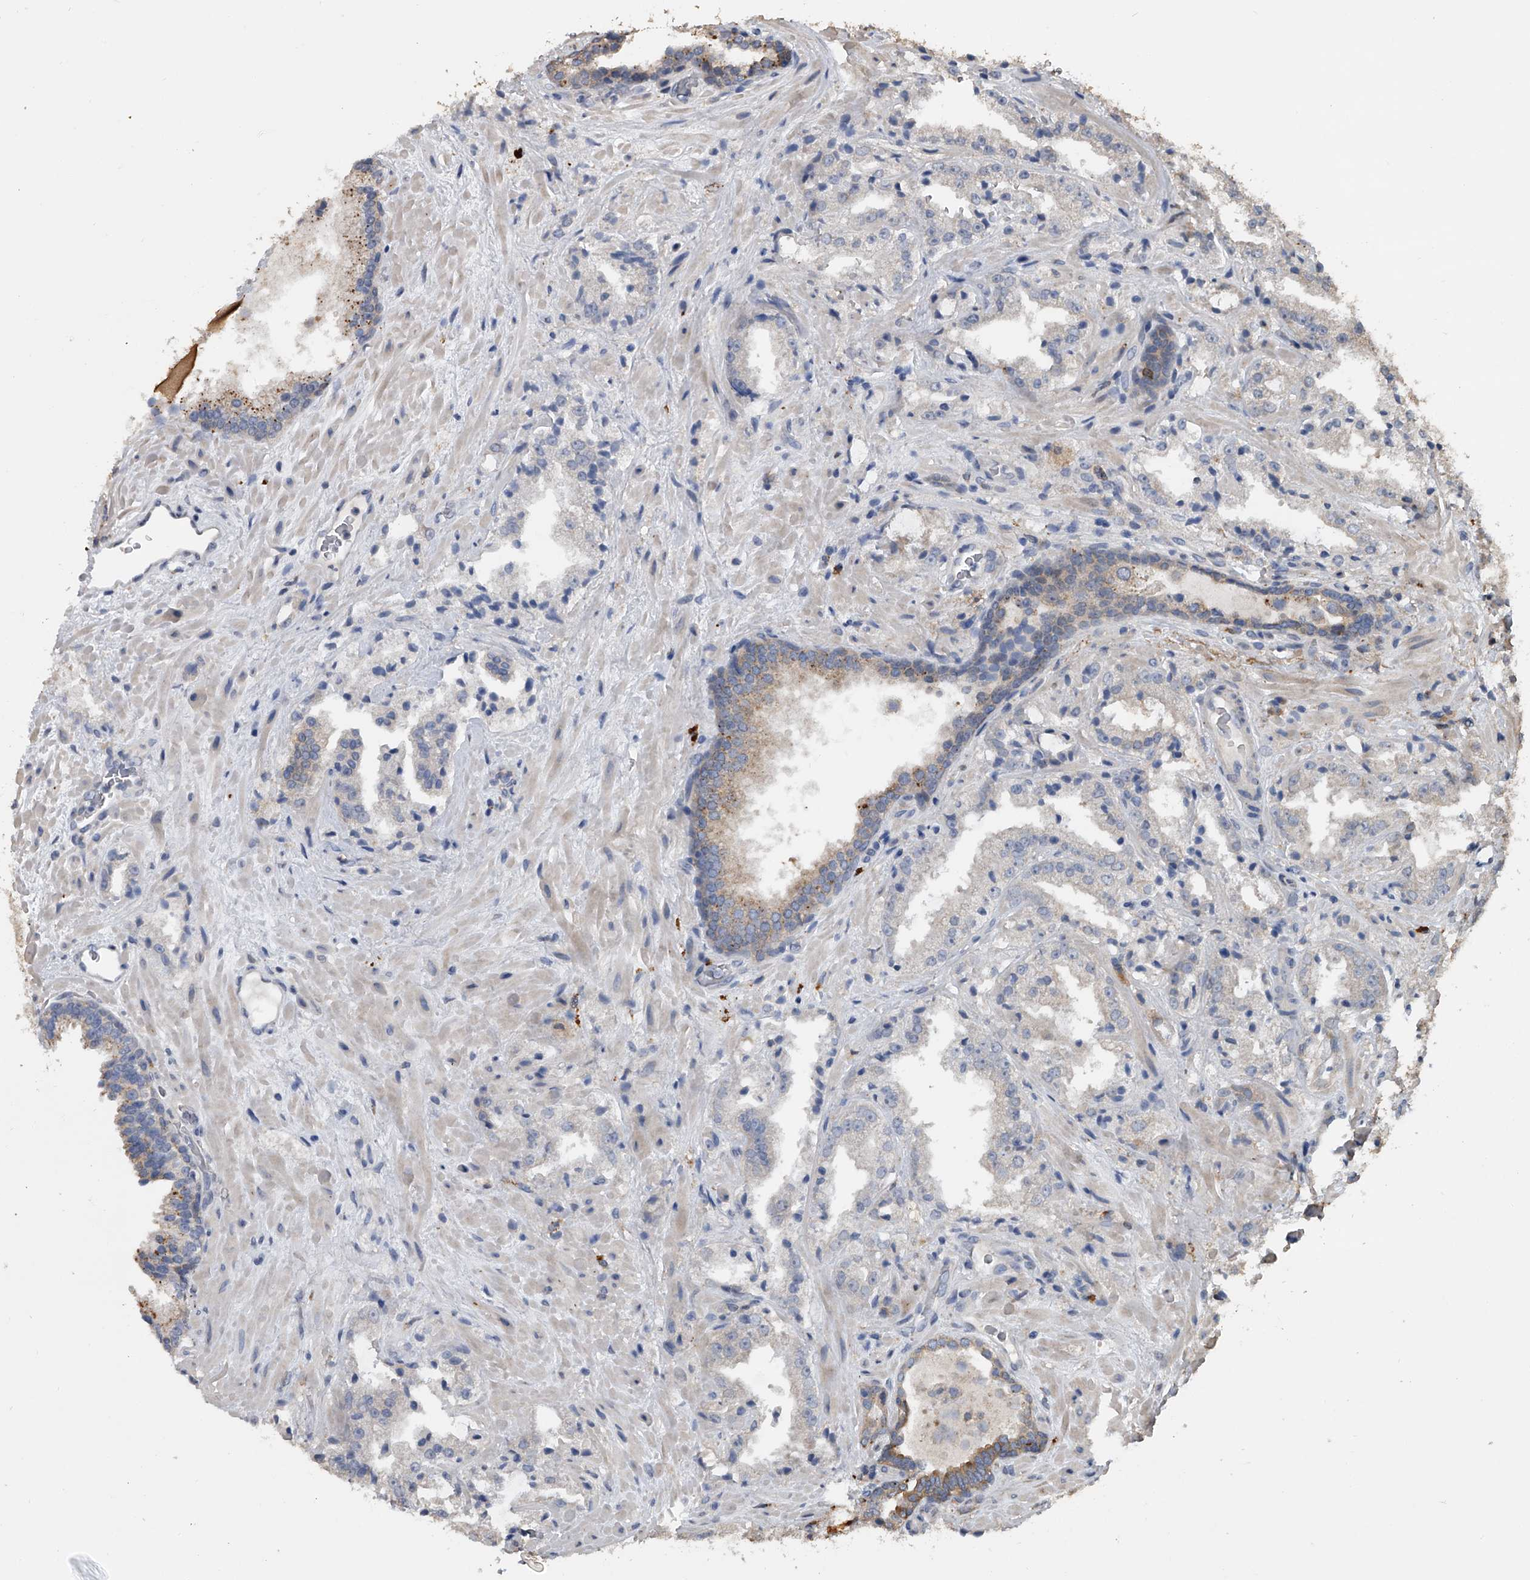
{"staining": {"intensity": "negative", "quantity": "none", "location": "none"}, "tissue": "prostate cancer", "cell_type": "Tumor cells", "image_type": "cancer", "snomed": [{"axis": "morphology", "description": "Adenocarcinoma, High grade"}, {"axis": "topography", "description": "Prostate"}], "caption": "Immunohistochemistry (IHC) photomicrograph of neoplastic tissue: human prostate cancer (high-grade adenocarcinoma) stained with DAB (3,3'-diaminobenzidine) demonstrates no significant protein staining in tumor cells.", "gene": "DOCK9", "patient": {"sex": "male", "age": 64}}